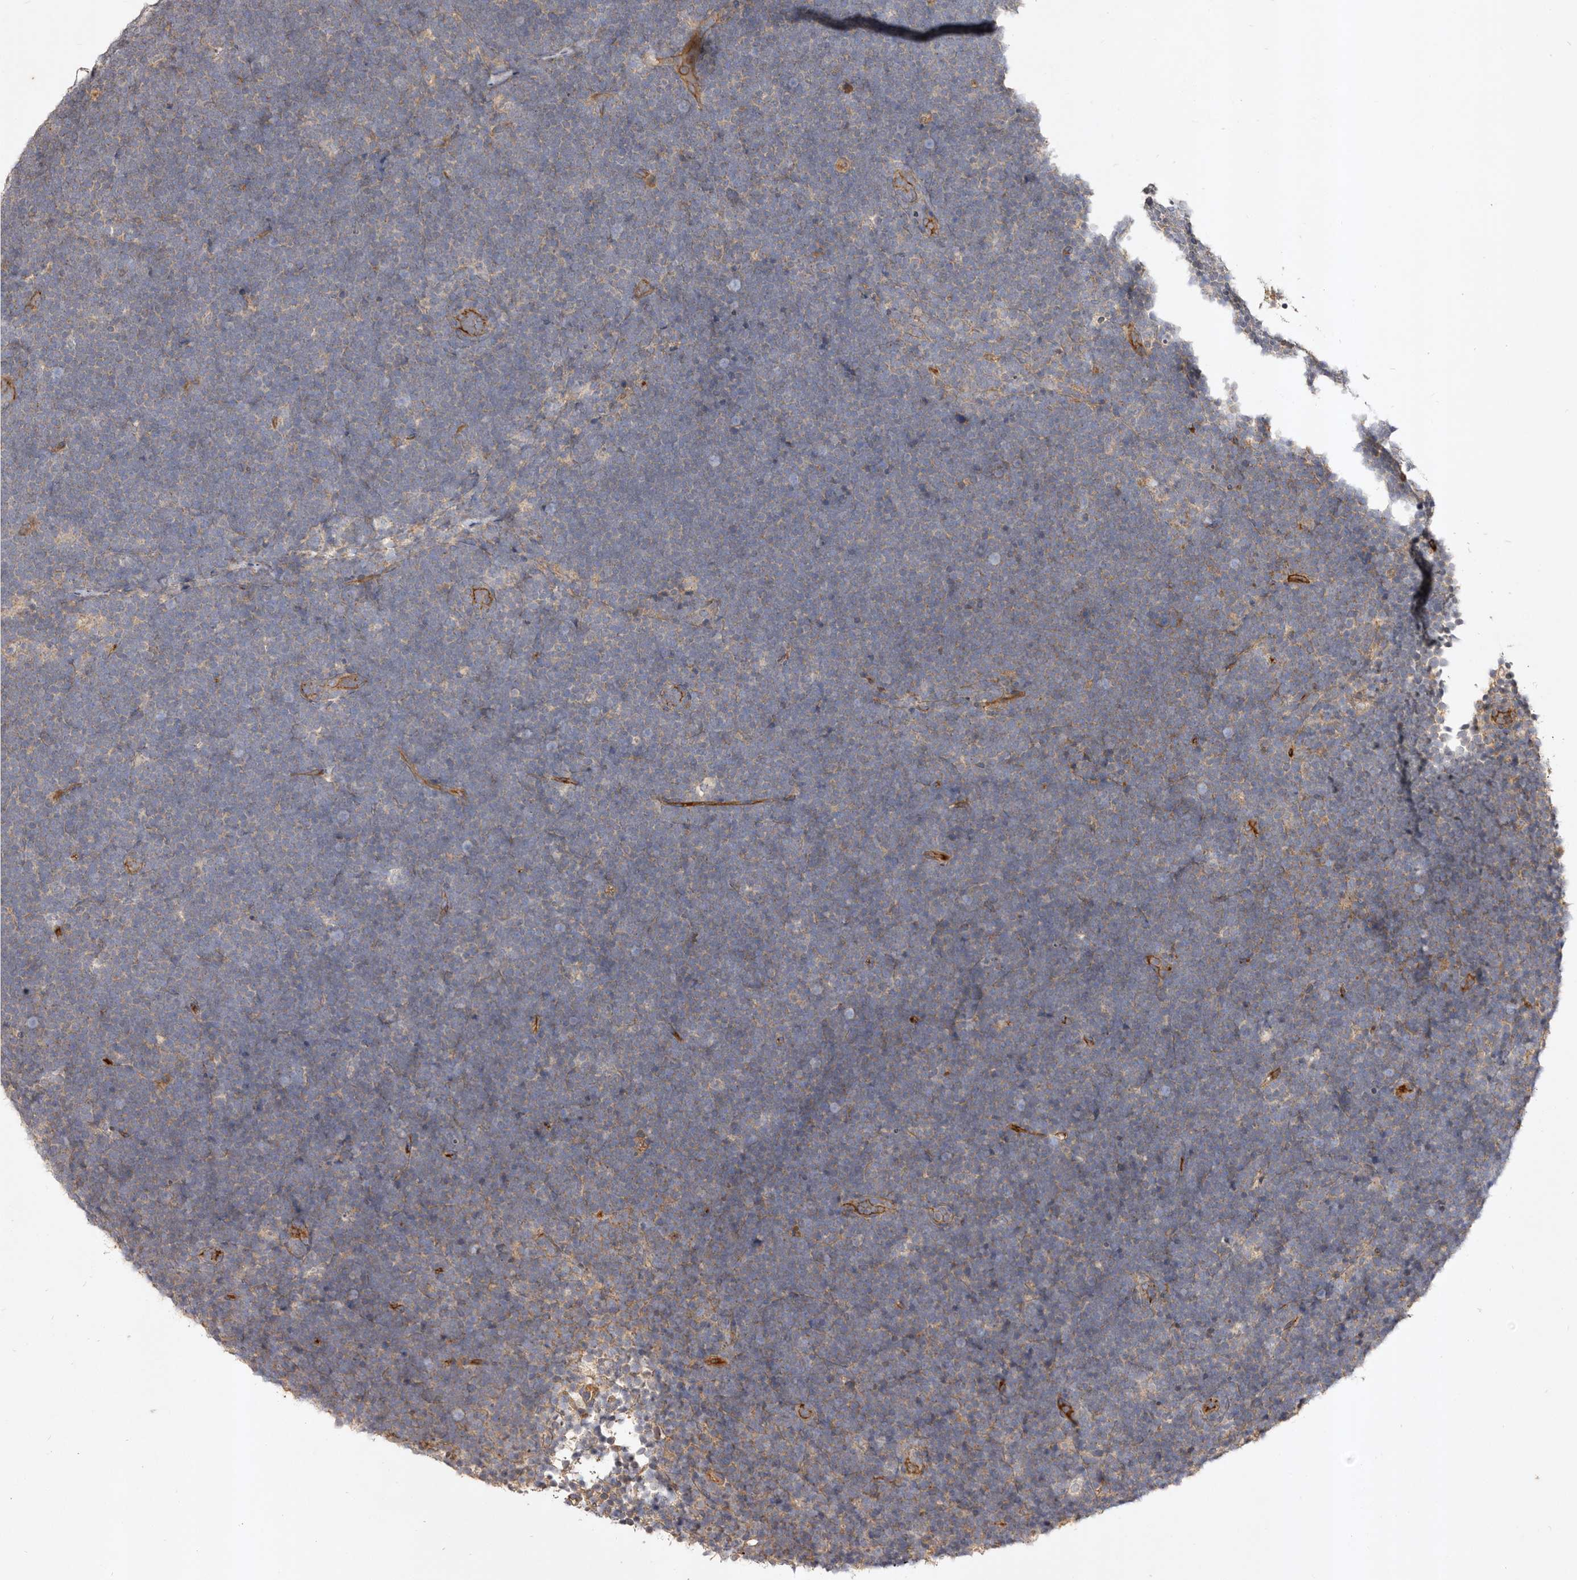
{"staining": {"intensity": "weak", "quantity": "<25%", "location": "cytoplasmic/membranous"}, "tissue": "lymphoma", "cell_type": "Tumor cells", "image_type": "cancer", "snomed": [{"axis": "morphology", "description": "Malignant lymphoma, non-Hodgkin's type, High grade"}, {"axis": "topography", "description": "Lymph node"}], "caption": "Histopathology image shows no protein positivity in tumor cells of lymphoma tissue.", "gene": "ADAMTS9", "patient": {"sex": "male", "age": 13}}